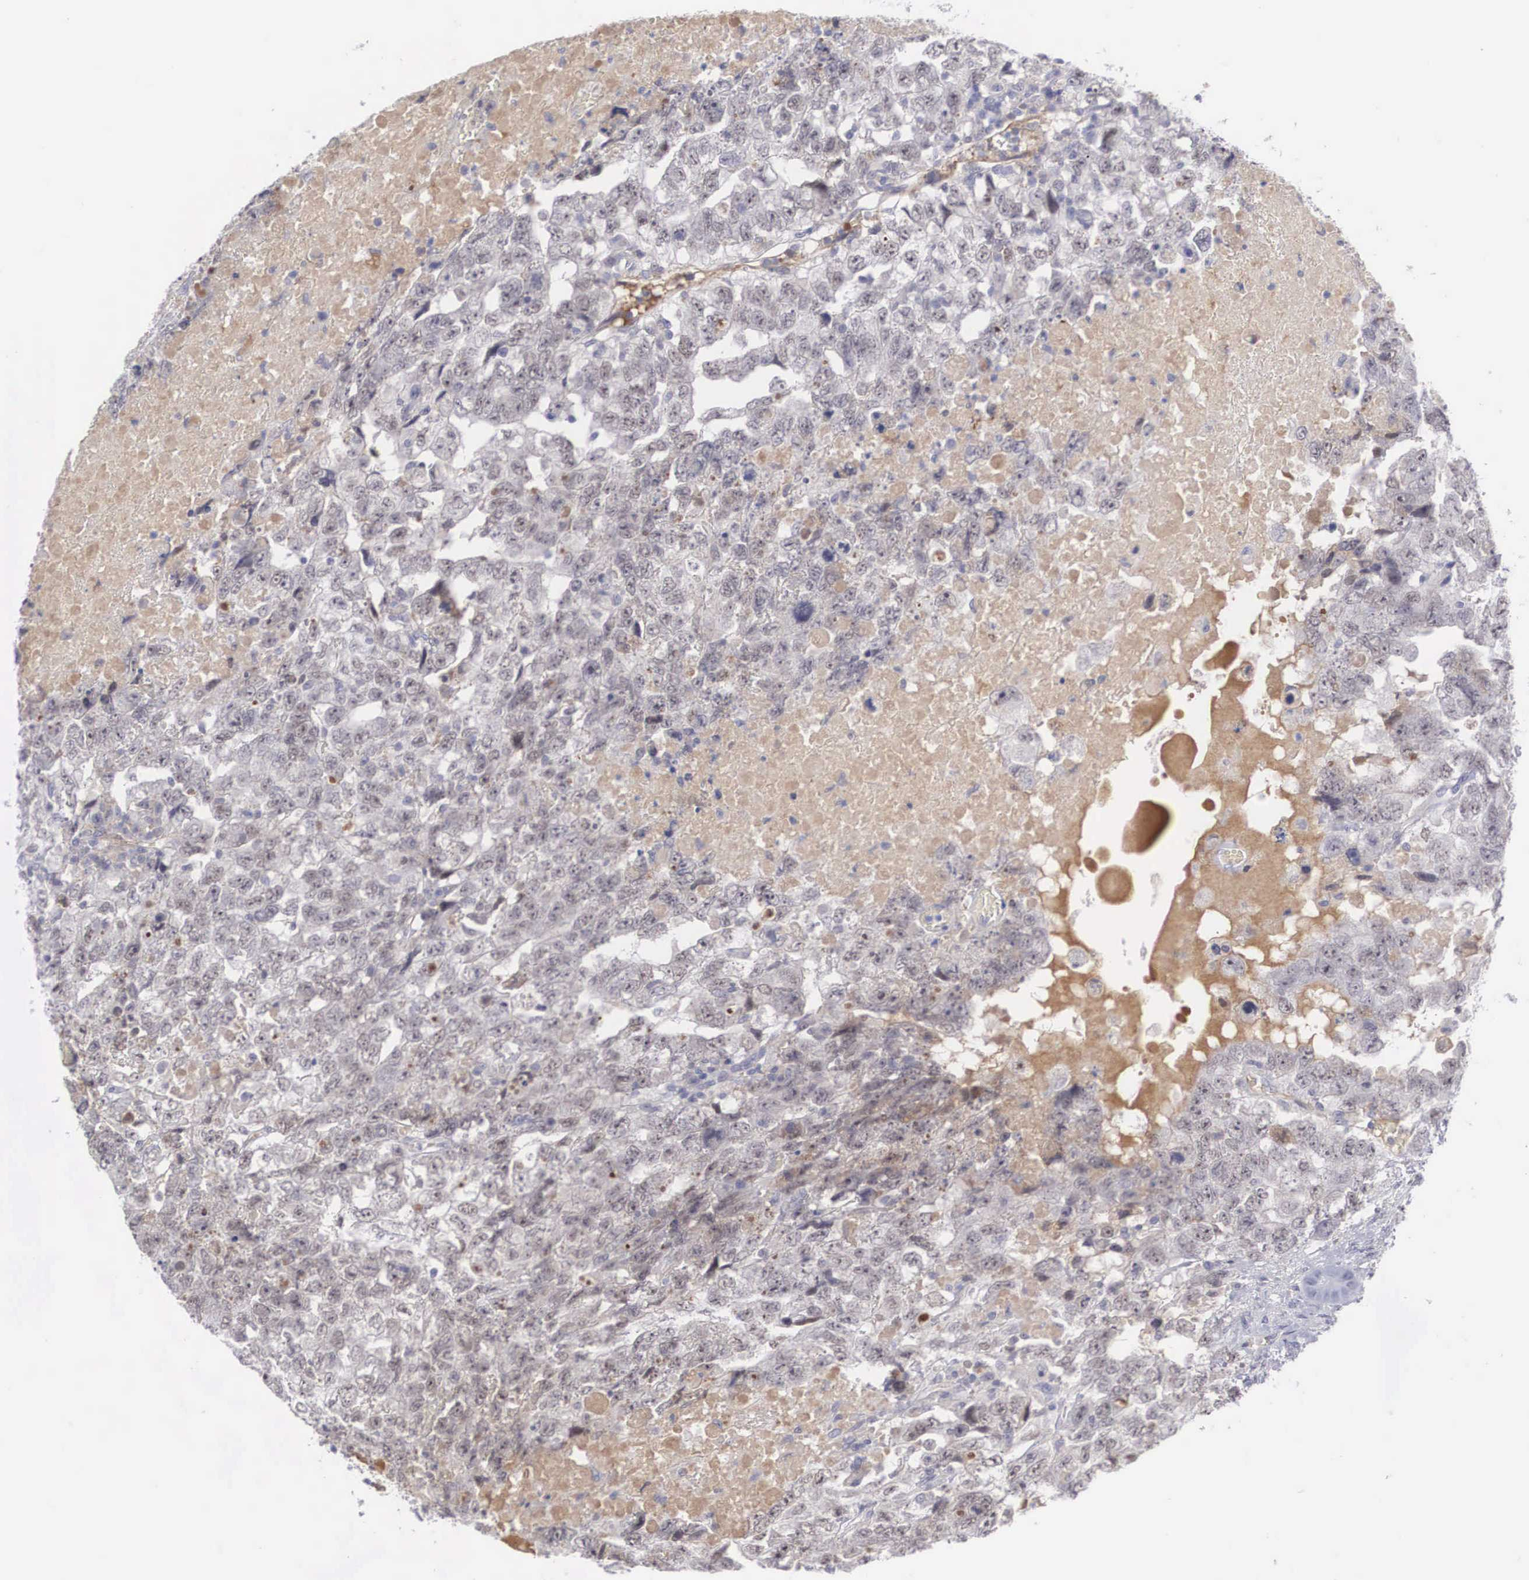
{"staining": {"intensity": "weak", "quantity": "<25%", "location": "nuclear"}, "tissue": "testis cancer", "cell_type": "Tumor cells", "image_type": "cancer", "snomed": [{"axis": "morphology", "description": "Carcinoma, Embryonal, NOS"}, {"axis": "topography", "description": "Testis"}], "caption": "The photomicrograph reveals no significant expression in tumor cells of embryonal carcinoma (testis).", "gene": "RBPJ", "patient": {"sex": "male", "age": 36}}